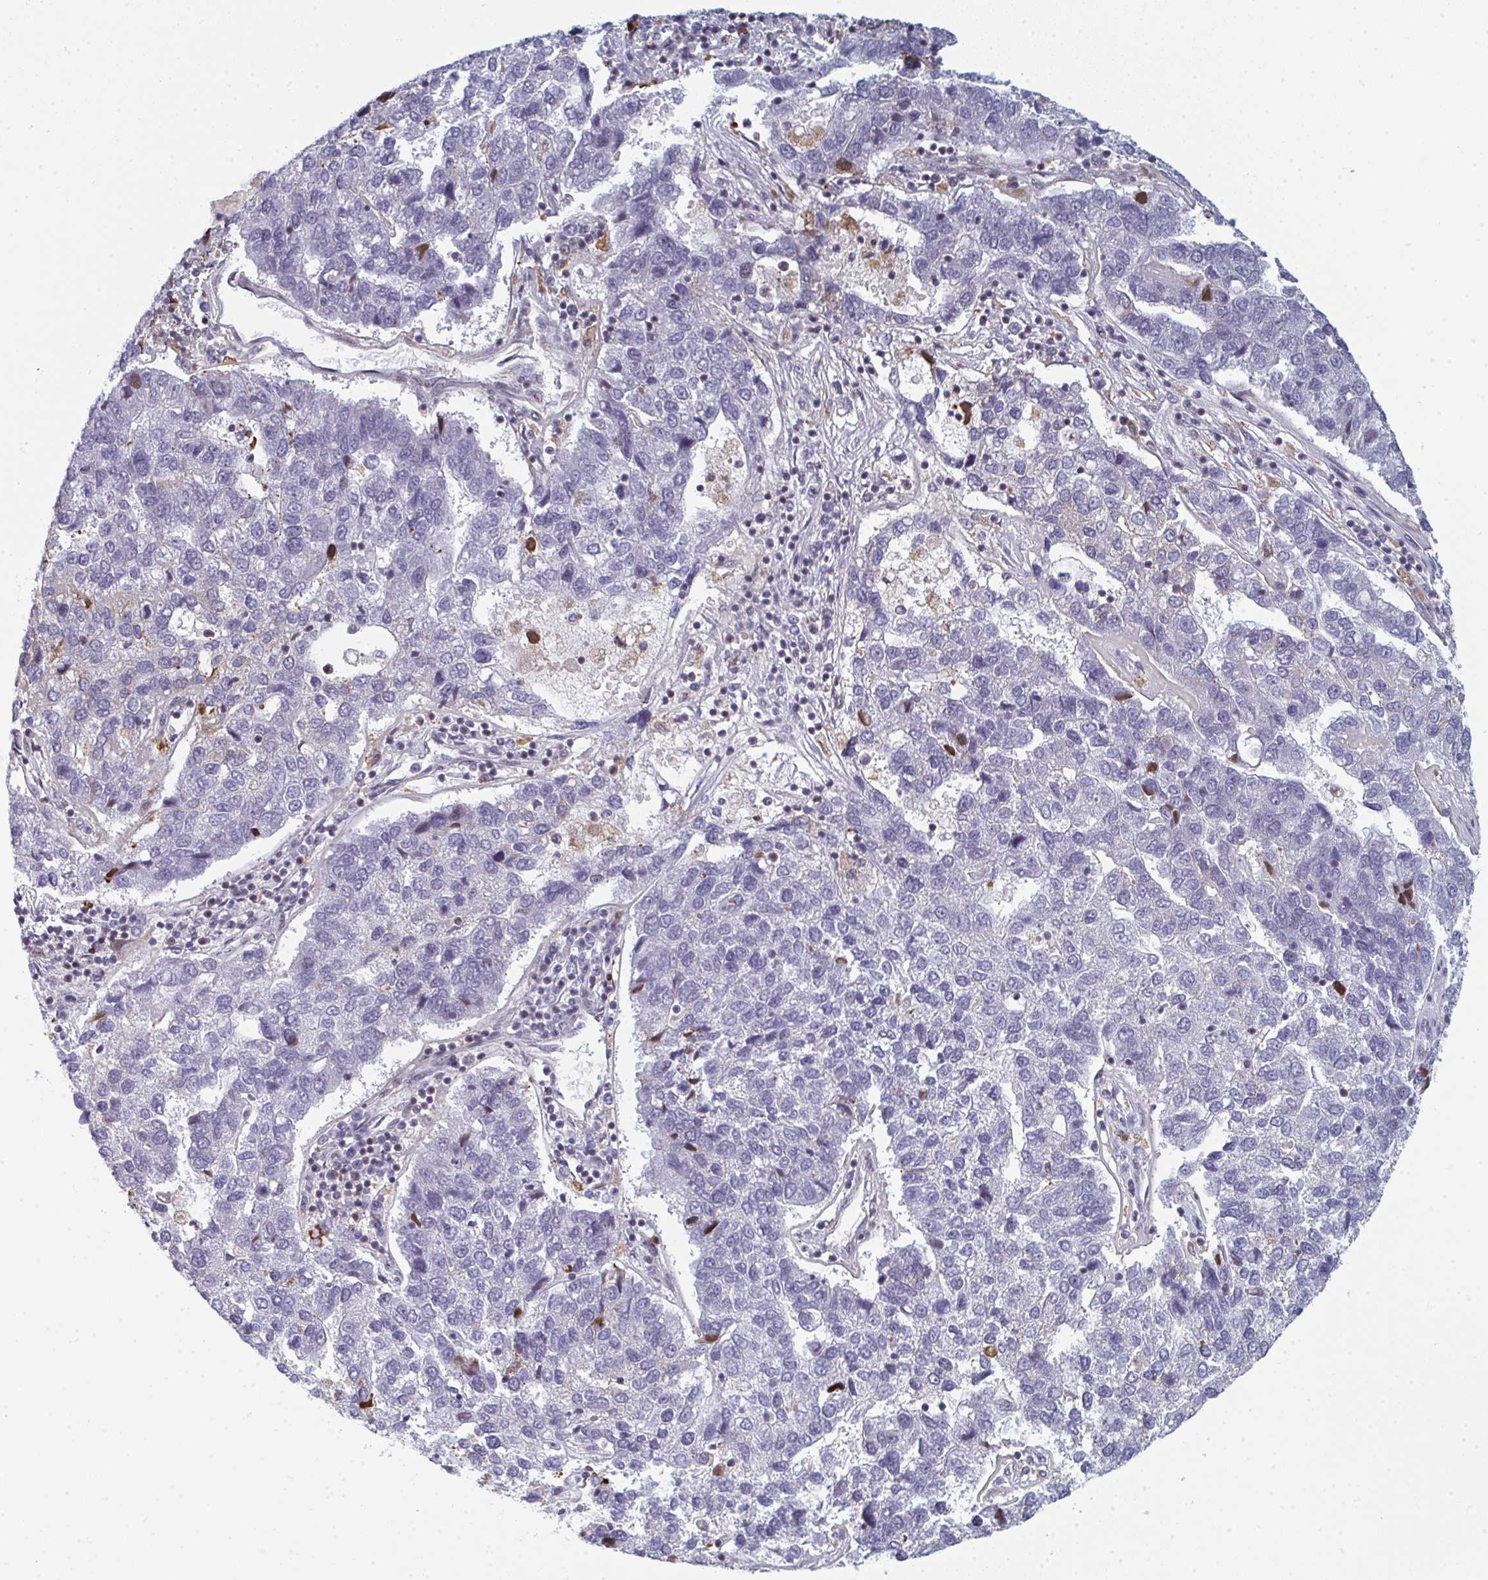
{"staining": {"intensity": "negative", "quantity": "none", "location": "none"}, "tissue": "pancreatic cancer", "cell_type": "Tumor cells", "image_type": "cancer", "snomed": [{"axis": "morphology", "description": "Adenocarcinoma, NOS"}, {"axis": "topography", "description": "Pancreas"}], "caption": "High magnification brightfield microscopy of adenocarcinoma (pancreatic) stained with DAB (3,3'-diaminobenzidine) (brown) and counterstained with hematoxylin (blue): tumor cells show no significant positivity. Brightfield microscopy of immunohistochemistry stained with DAB (3,3'-diaminobenzidine) (brown) and hematoxylin (blue), captured at high magnification.", "gene": "ATF1", "patient": {"sex": "female", "age": 61}}